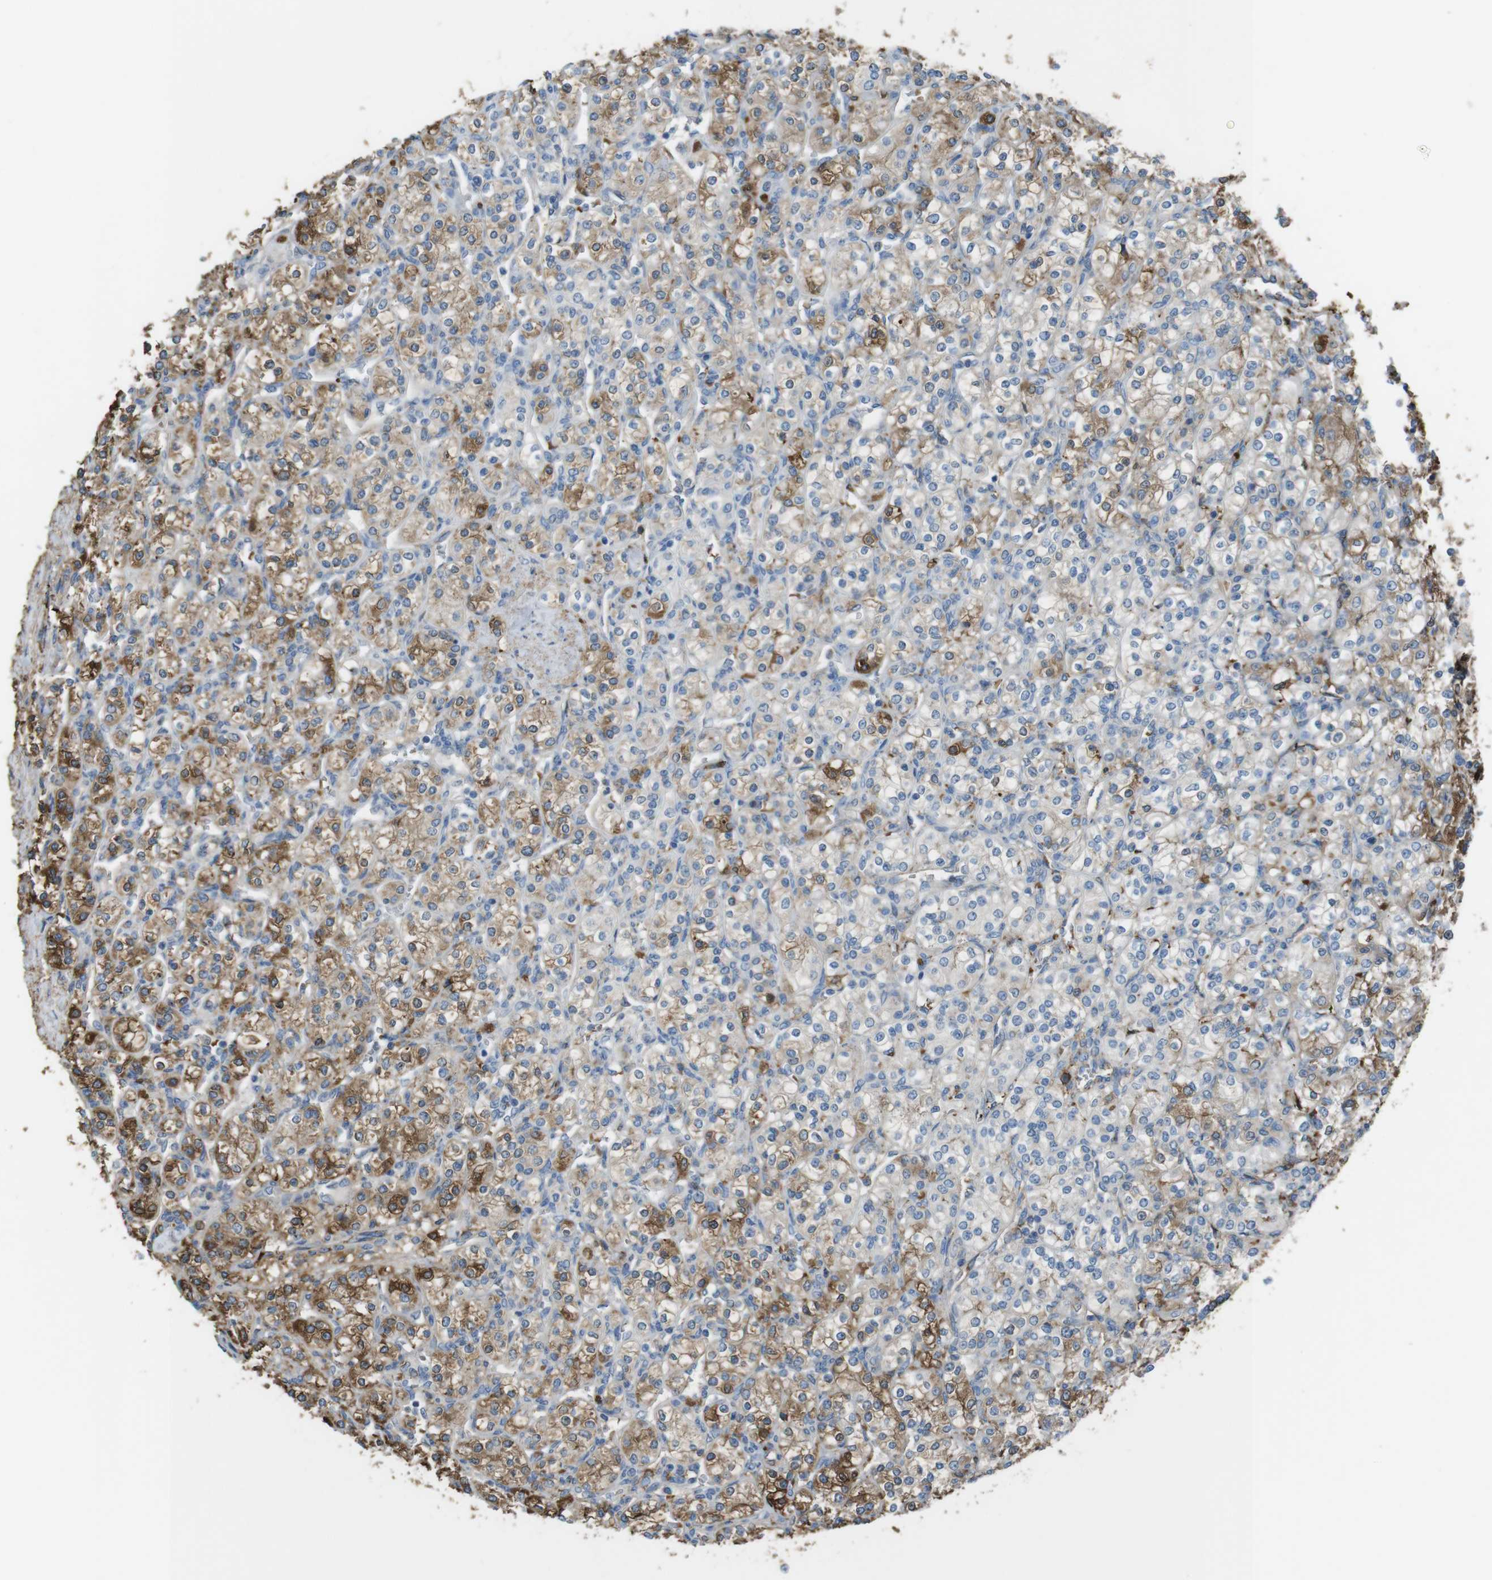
{"staining": {"intensity": "moderate", "quantity": "25%-75%", "location": "cytoplasmic/membranous"}, "tissue": "renal cancer", "cell_type": "Tumor cells", "image_type": "cancer", "snomed": [{"axis": "morphology", "description": "Adenocarcinoma, NOS"}, {"axis": "topography", "description": "Kidney"}], "caption": "Immunohistochemistry of human renal adenocarcinoma reveals medium levels of moderate cytoplasmic/membranous expression in about 25%-75% of tumor cells.", "gene": "LTBP4", "patient": {"sex": "male", "age": 77}}